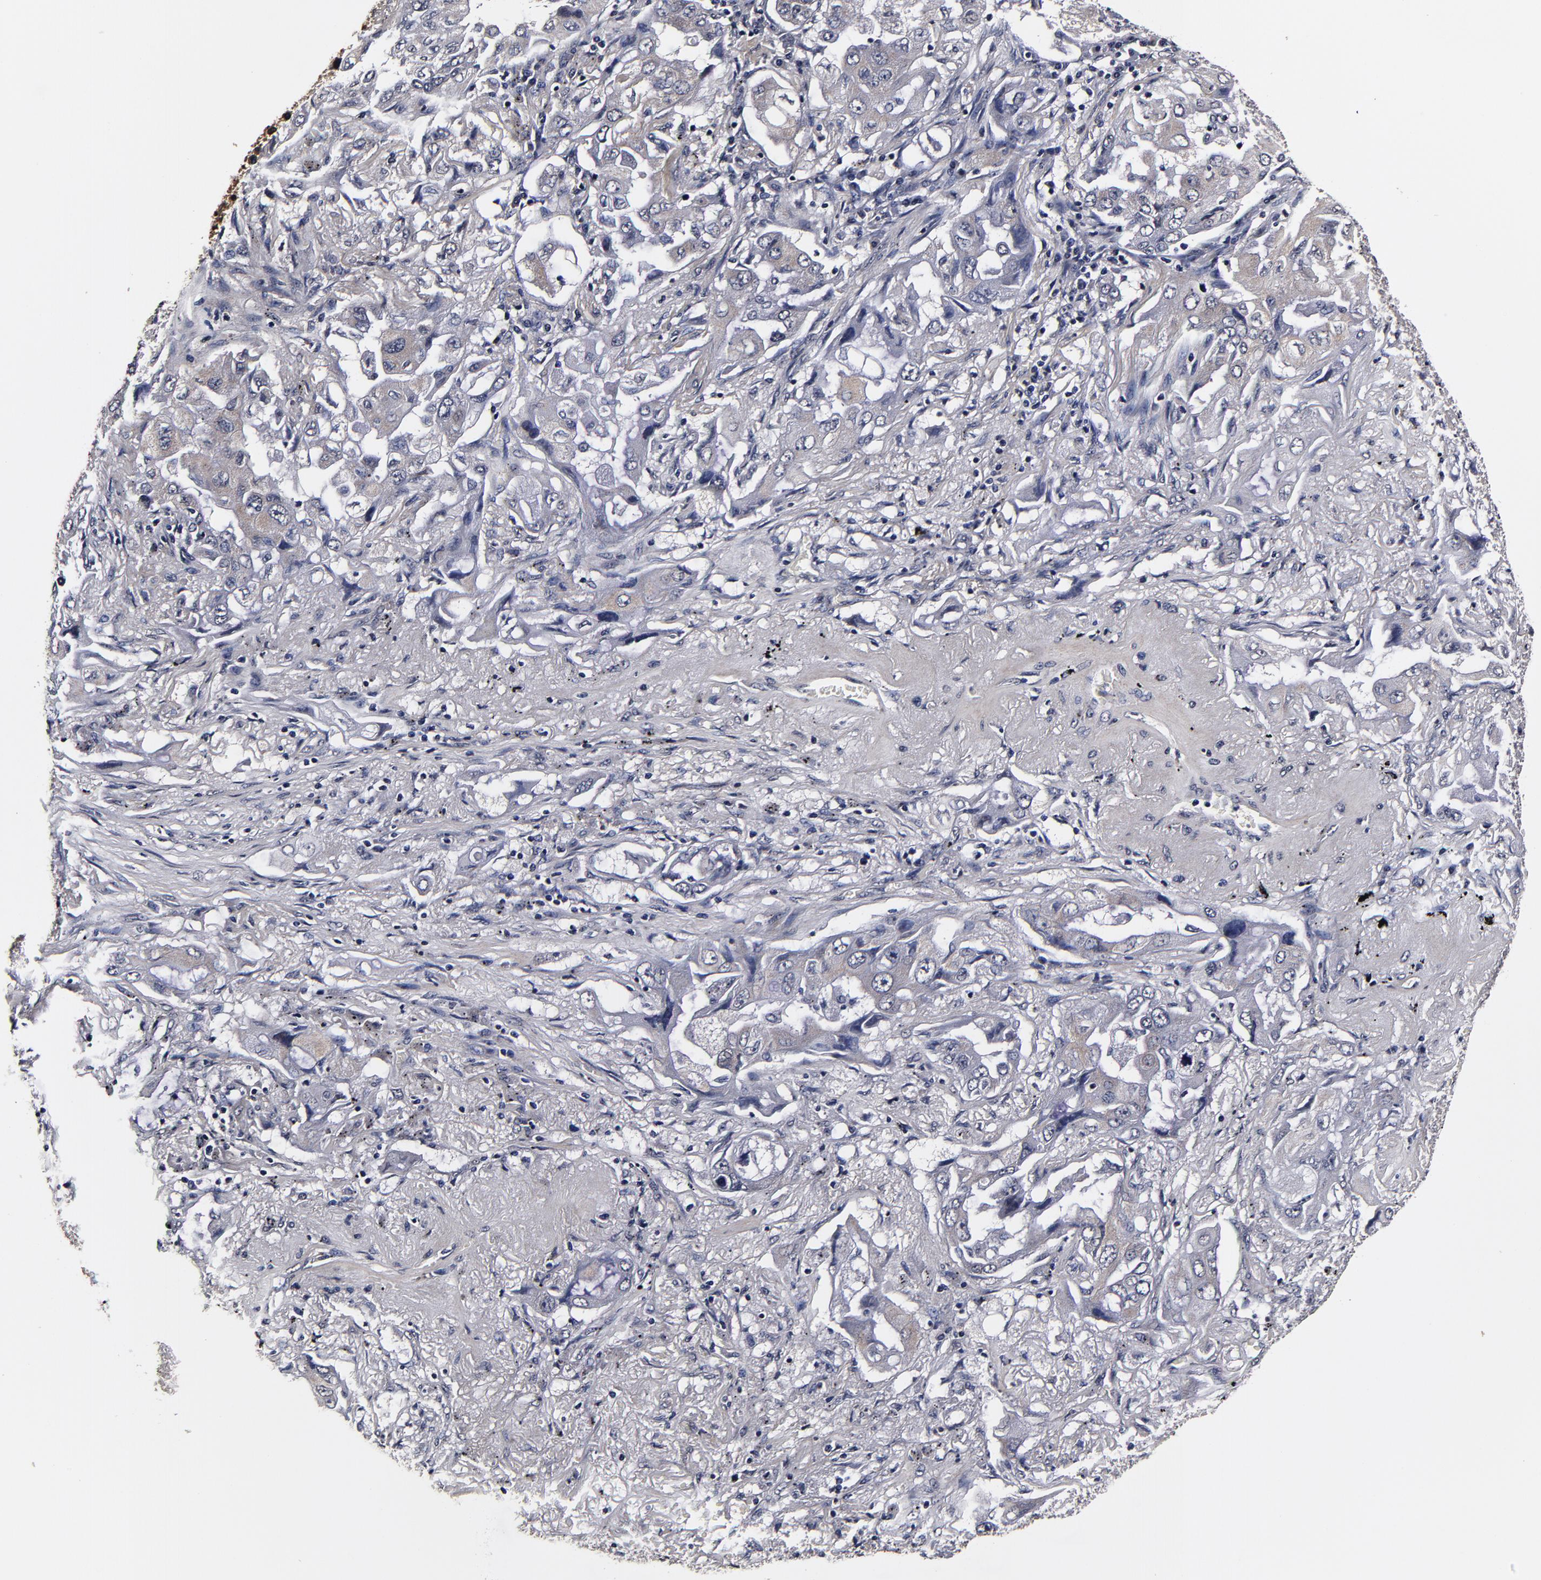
{"staining": {"intensity": "negative", "quantity": "none", "location": "none"}, "tissue": "lung cancer", "cell_type": "Tumor cells", "image_type": "cancer", "snomed": [{"axis": "morphology", "description": "Adenocarcinoma, NOS"}, {"axis": "topography", "description": "Lung"}], "caption": "Immunohistochemical staining of lung adenocarcinoma exhibits no significant positivity in tumor cells.", "gene": "MMP15", "patient": {"sex": "female", "age": 65}}